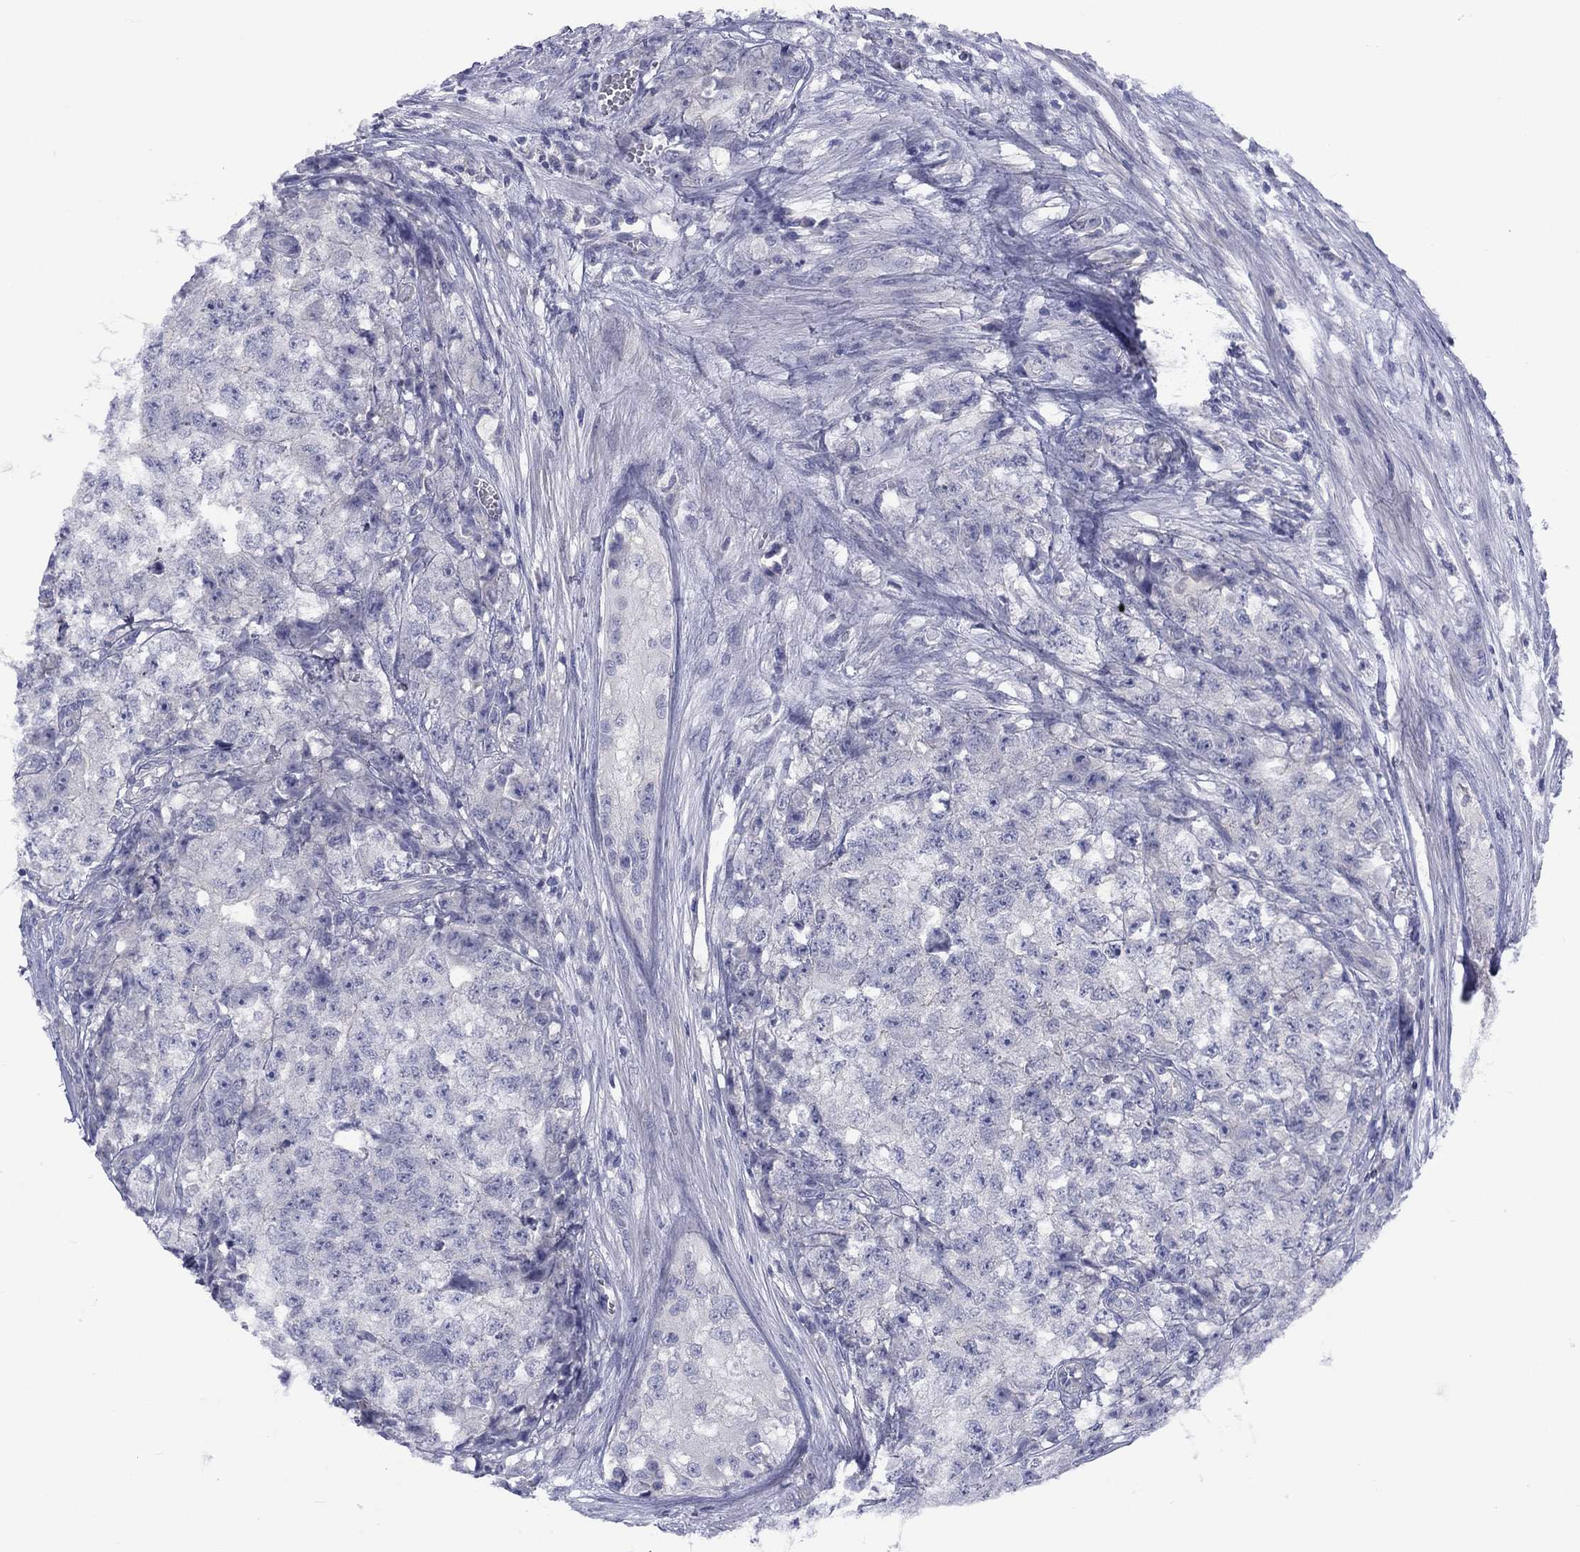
{"staining": {"intensity": "negative", "quantity": "none", "location": "none"}, "tissue": "testis cancer", "cell_type": "Tumor cells", "image_type": "cancer", "snomed": [{"axis": "morphology", "description": "Seminoma, NOS"}, {"axis": "morphology", "description": "Carcinoma, Embryonal, NOS"}, {"axis": "topography", "description": "Testis"}], "caption": "The histopathology image reveals no staining of tumor cells in testis cancer. Brightfield microscopy of IHC stained with DAB (brown) and hematoxylin (blue), captured at high magnification.", "gene": "CACNA1A", "patient": {"sex": "male", "age": 22}}